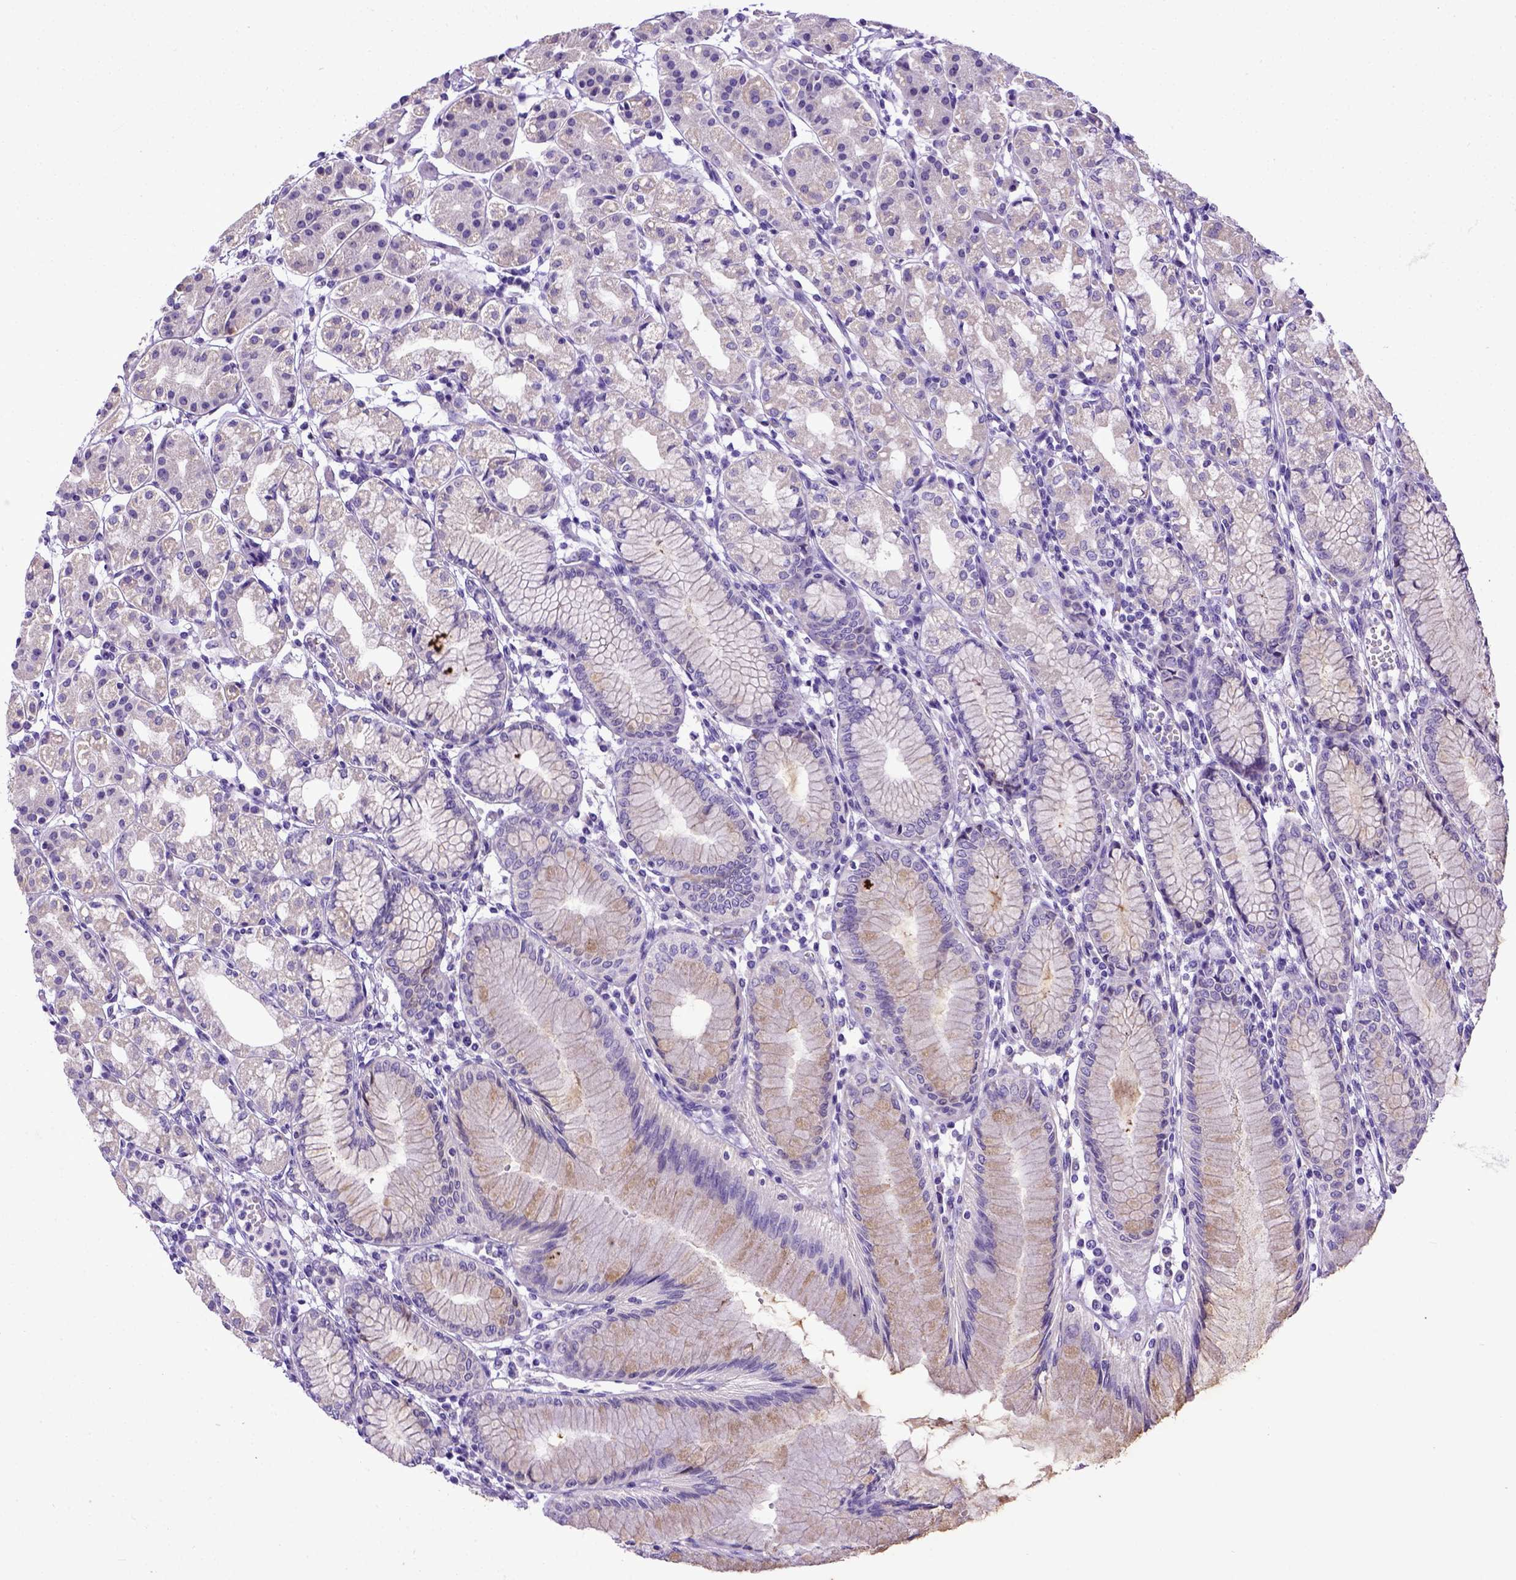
{"staining": {"intensity": "negative", "quantity": "none", "location": "none"}, "tissue": "stomach", "cell_type": "Glandular cells", "image_type": "normal", "snomed": [{"axis": "morphology", "description": "Normal tissue, NOS"}, {"axis": "topography", "description": "Skeletal muscle"}, {"axis": "topography", "description": "Stomach"}], "caption": "Glandular cells are negative for protein expression in unremarkable human stomach. (DAB (3,3'-diaminobenzidine) IHC visualized using brightfield microscopy, high magnification).", "gene": "SPEF1", "patient": {"sex": "female", "age": 57}}